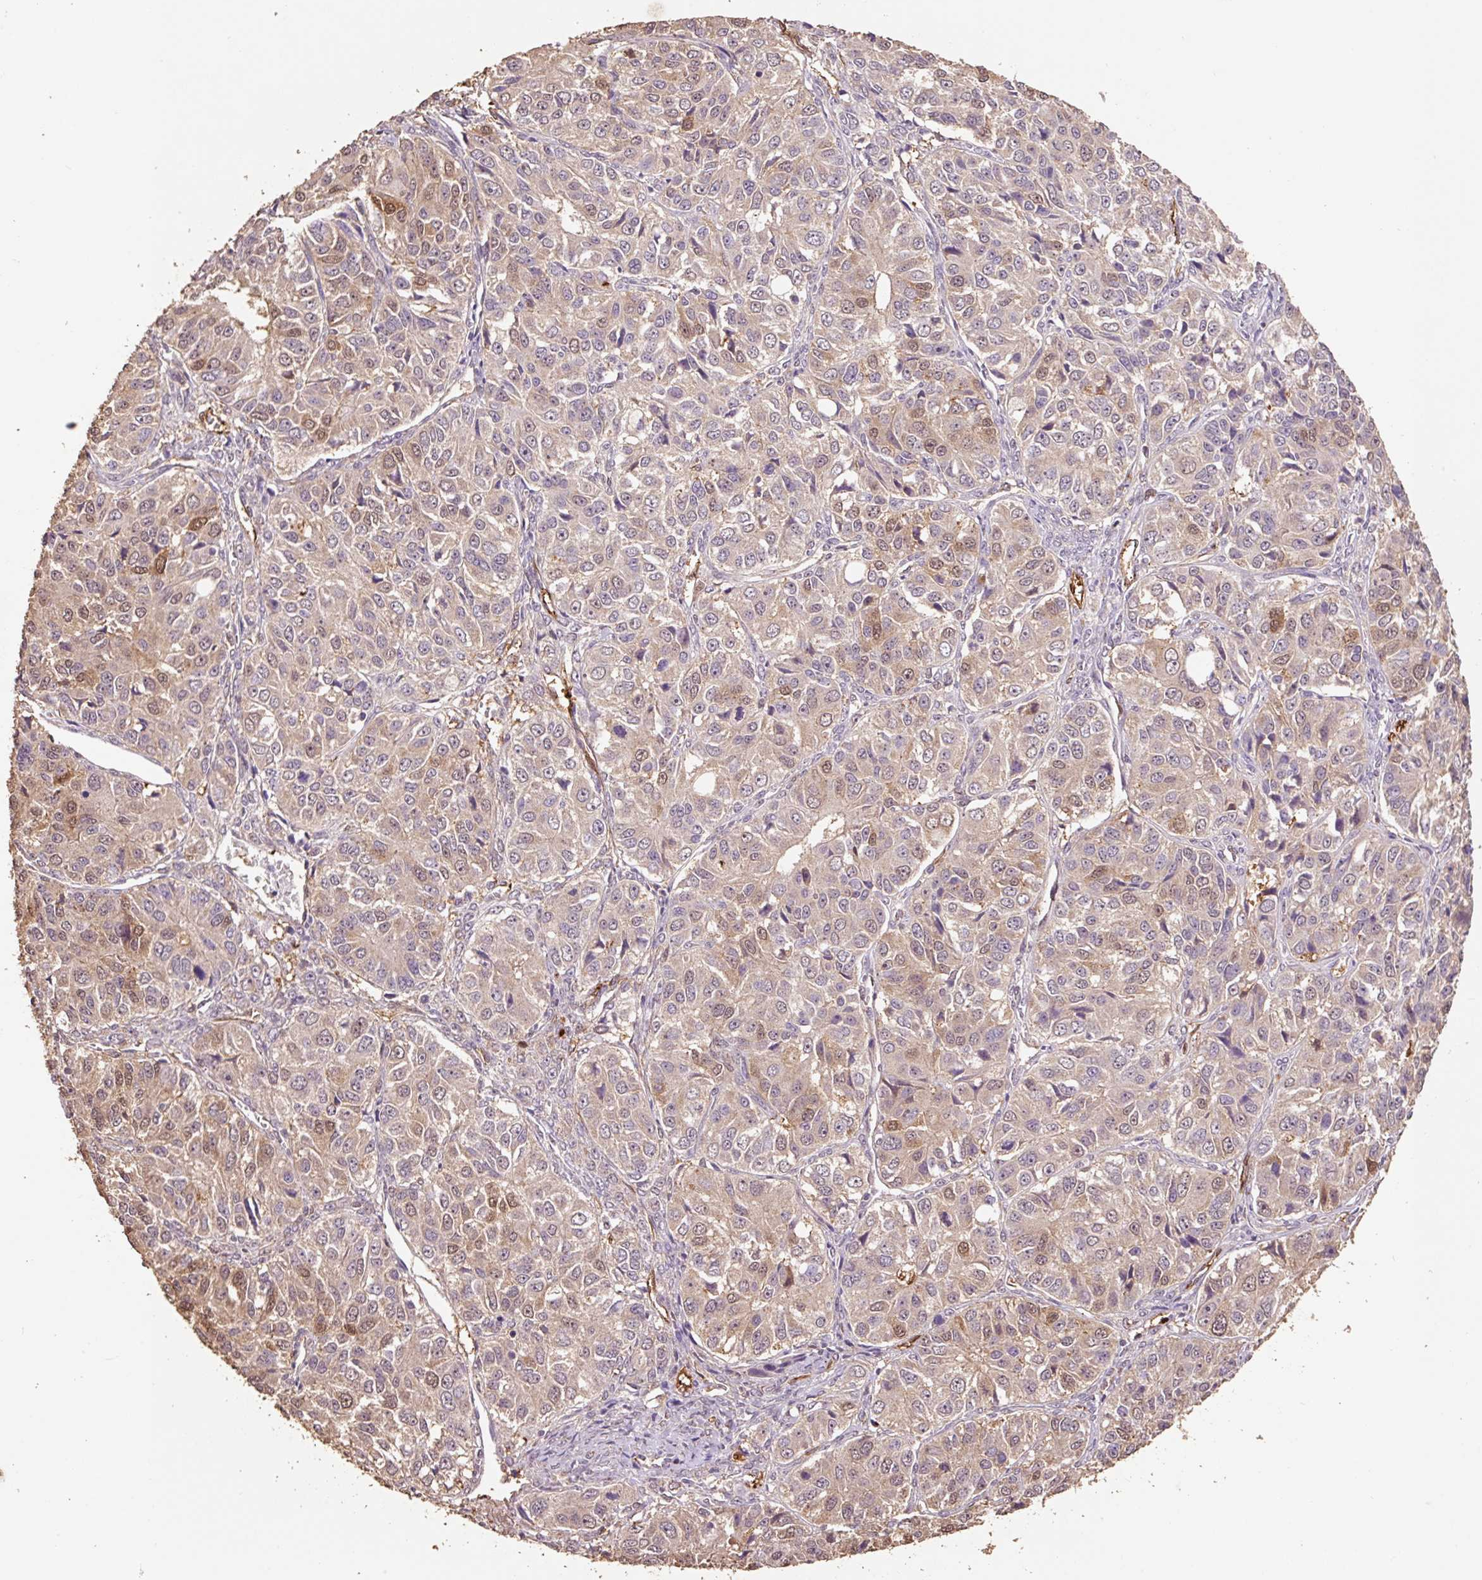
{"staining": {"intensity": "weak", "quantity": ">75%", "location": "cytoplasmic/membranous,nuclear"}, "tissue": "ovarian cancer", "cell_type": "Tumor cells", "image_type": "cancer", "snomed": [{"axis": "morphology", "description": "Carcinoma, endometroid"}, {"axis": "topography", "description": "Ovary"}], "caption": "Weak cytoplasmic/membranous and nuclear staining for a protein is seen in approximately >75% of tumor cells of endometroid carcinoma (ovarian) using immunohistochemistry (IHC).", "gene": "HERC2", "patient": {"sex": "female", "age": 51}}